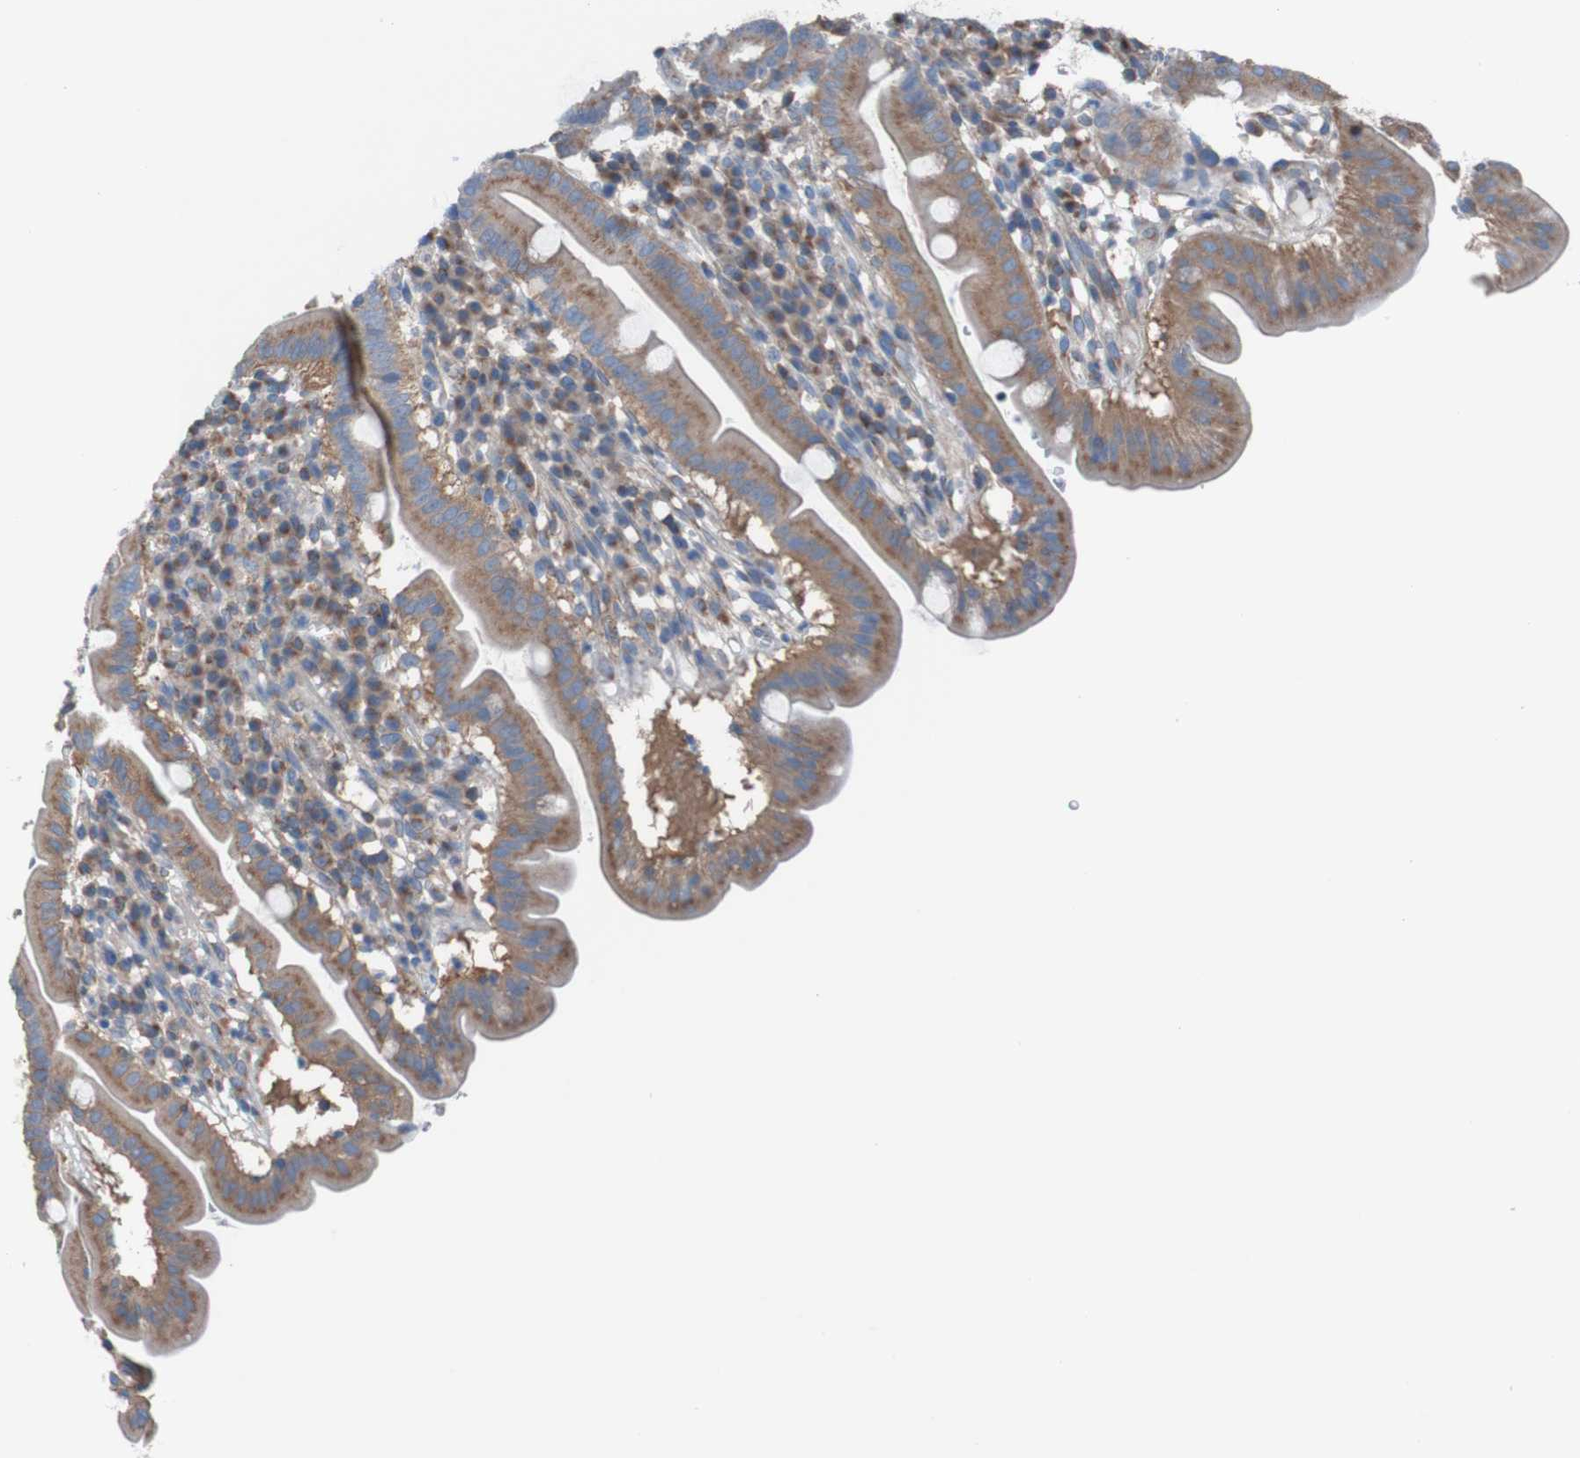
{"staining": {"intensity": "moderate", "quantity": ">75%", "location": "cytoplasmic/membranous"}, "tissue": "duodenum", "cell_type": "Glandular cells", "image_type": "normal", "snomed": [{"axis": "morphology", "description": "Normal tissue, NOS"}, {"axis": "topography", "description": "Duodenum"}], "caption": "Immunohistochemistry photomicrograph of unremarkable duodenum: human duodenum stained using immunohistochemistry displays medium levels of moderate protein expression localized specifically in the cytoplasmic/membranous of glandular cells, appearing as a cytoplasmic/membranous brown color.", "gene": "MINAR1", "patient": {"sex": "male", "age": 50}}